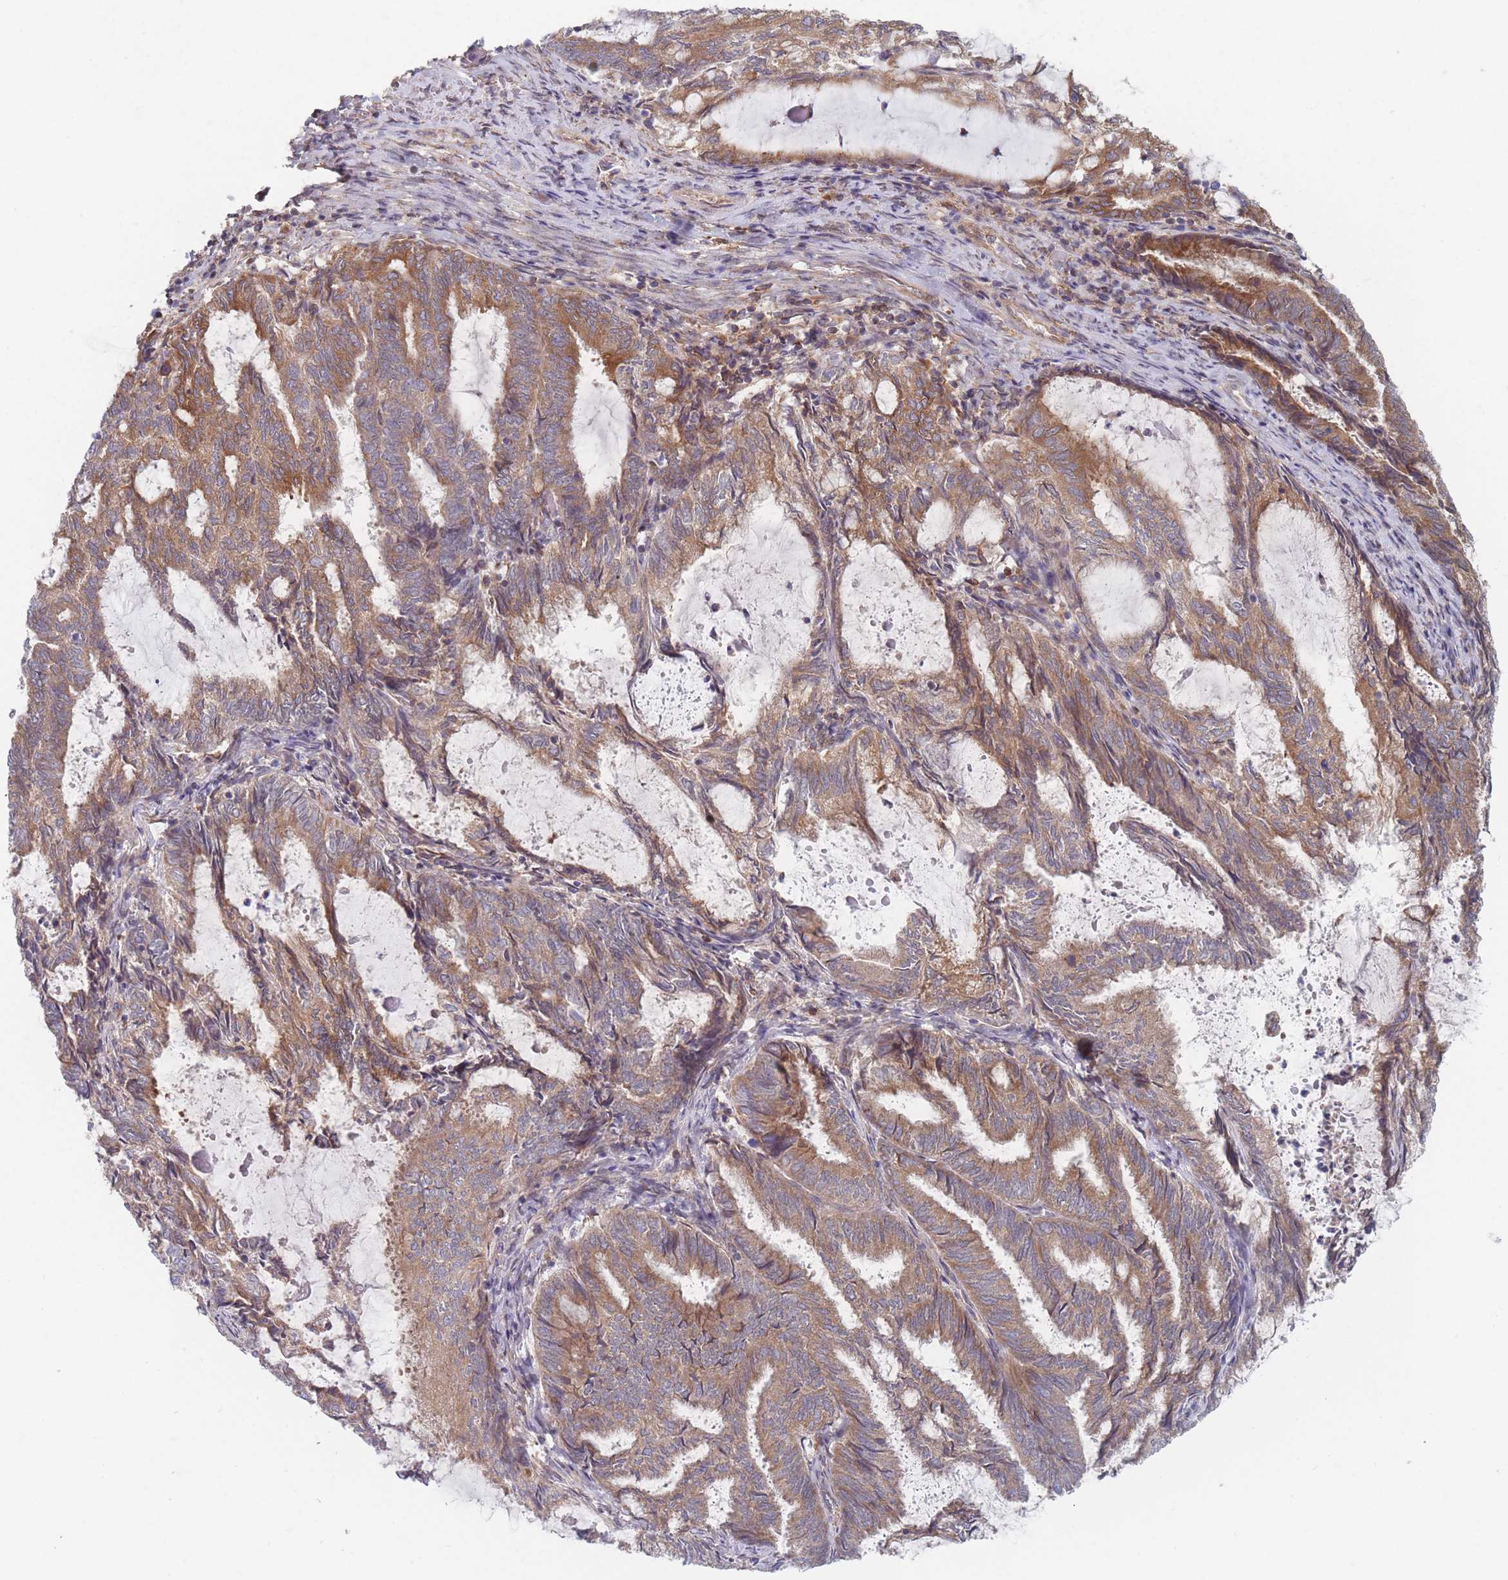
{"staining": {"intensity": "moderate", "quantity": ">75%", "location": "cytoplasmic/membranous"}, "tissue": "endometrial cancer", "cell_type": "Tumor cells", "image_type": "cancer", "snomed": [{"axis": "morphology", "description": "Adenocarcinoma, NOS"}, {"axis": "topography", "description": "Endometrium"}], "caption": "Brown immunohistochemical staining in endometrial cancer (adenocarcinoma) demonstrates moderate cytoplasmic/membranous staining in about >75% of tumor cells.", "gene": "KDSR", "patient": {"sex": "female", "age": 80}}